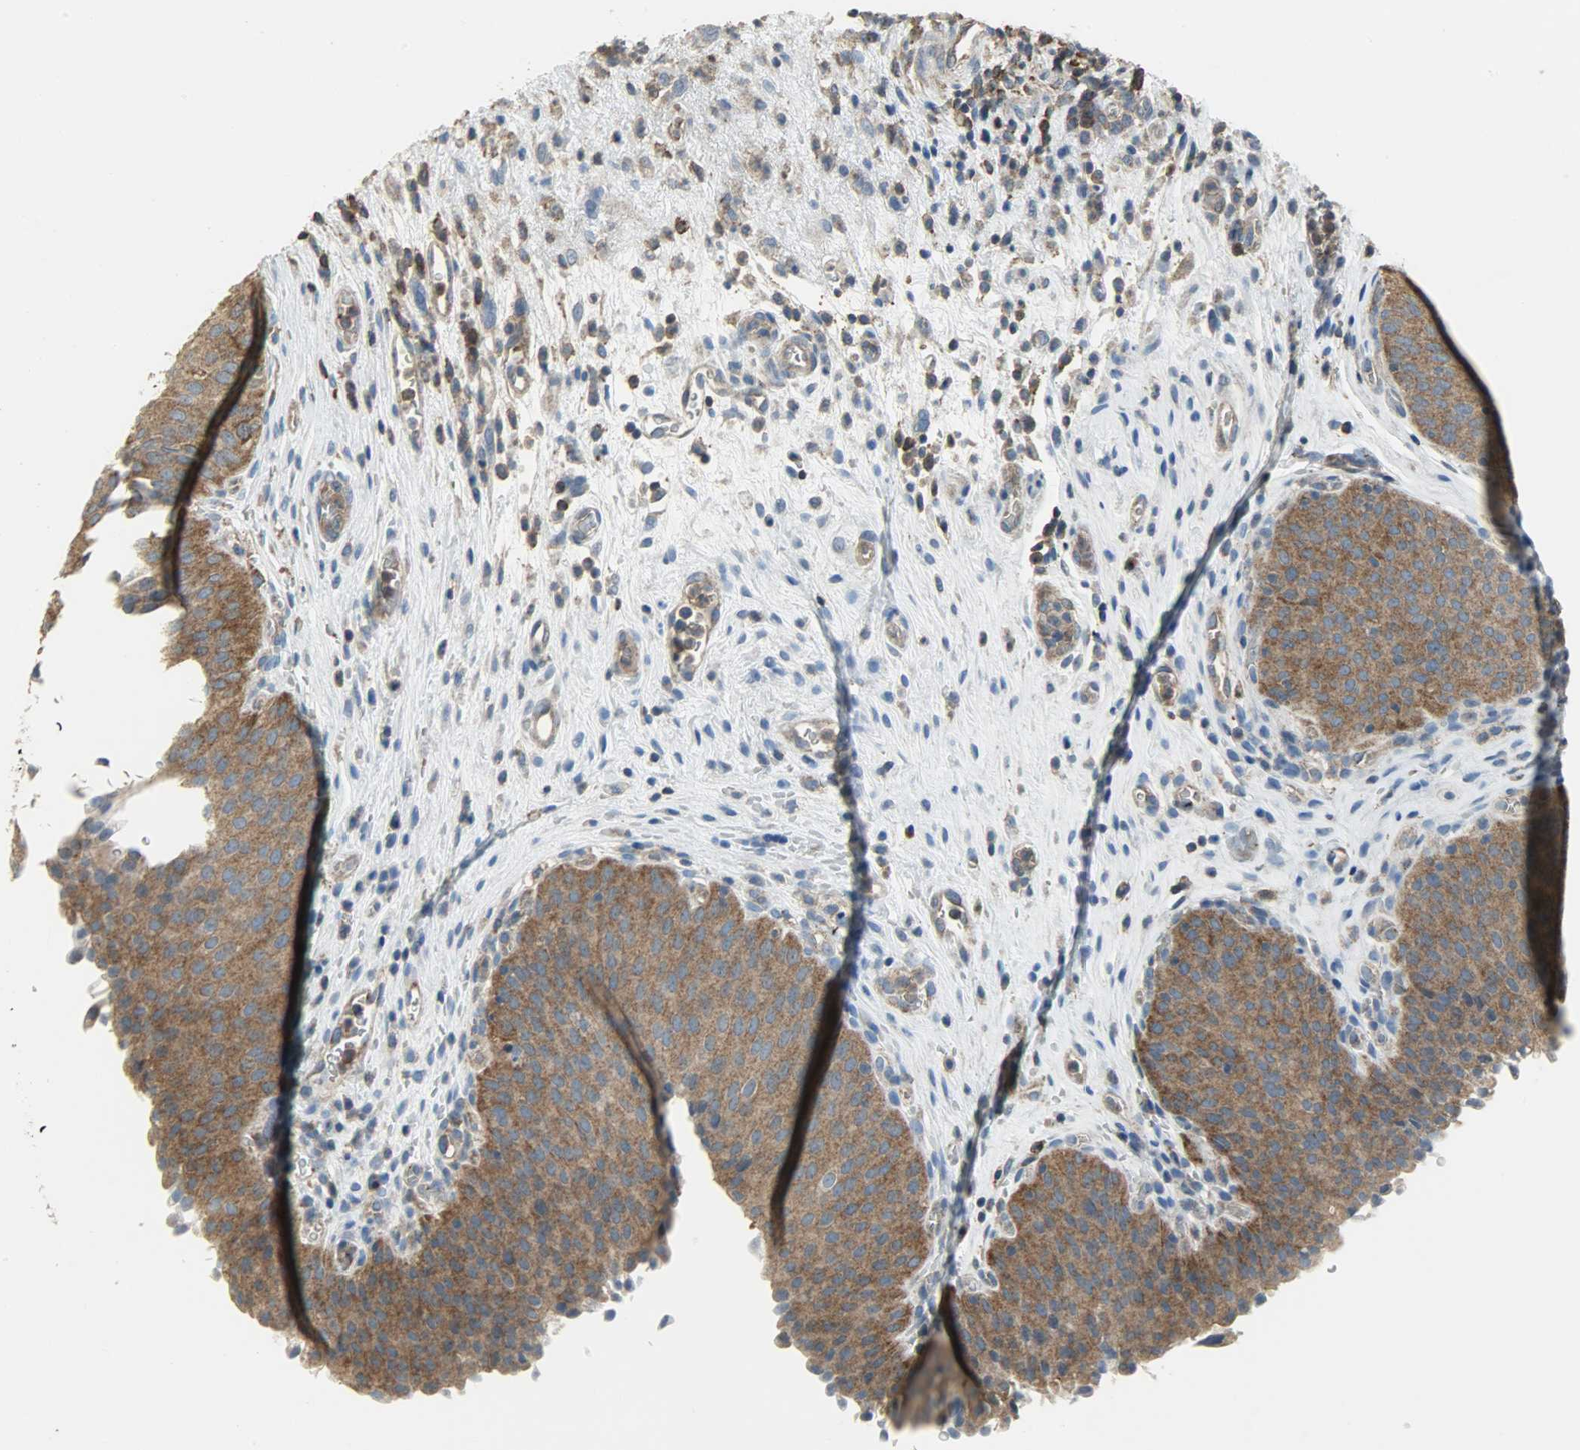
{"staining": {"intensity": "strong", "quantity": ">75%", "location": "cytoplasmic/membranous"}, "tissue": "urinary bladder", "cell_type": "Urothelial cells", "image_type": "normal", "snomed": [{"axis": "morphology", "description": "Normal tissue, NOS"}, {"axis": "morphology", "description": "Dysplasia, NOS"}, {"axis": "topography", "description": "Urinary bladder"}], "caption": "Strong cytoplasmic/membranous expression for a protein is seen in about >75% of urothelial cells of normal urinary bladder using IHC.", "gene": "DNAJA4", "patient": {"sex": "male", "age": 35}}